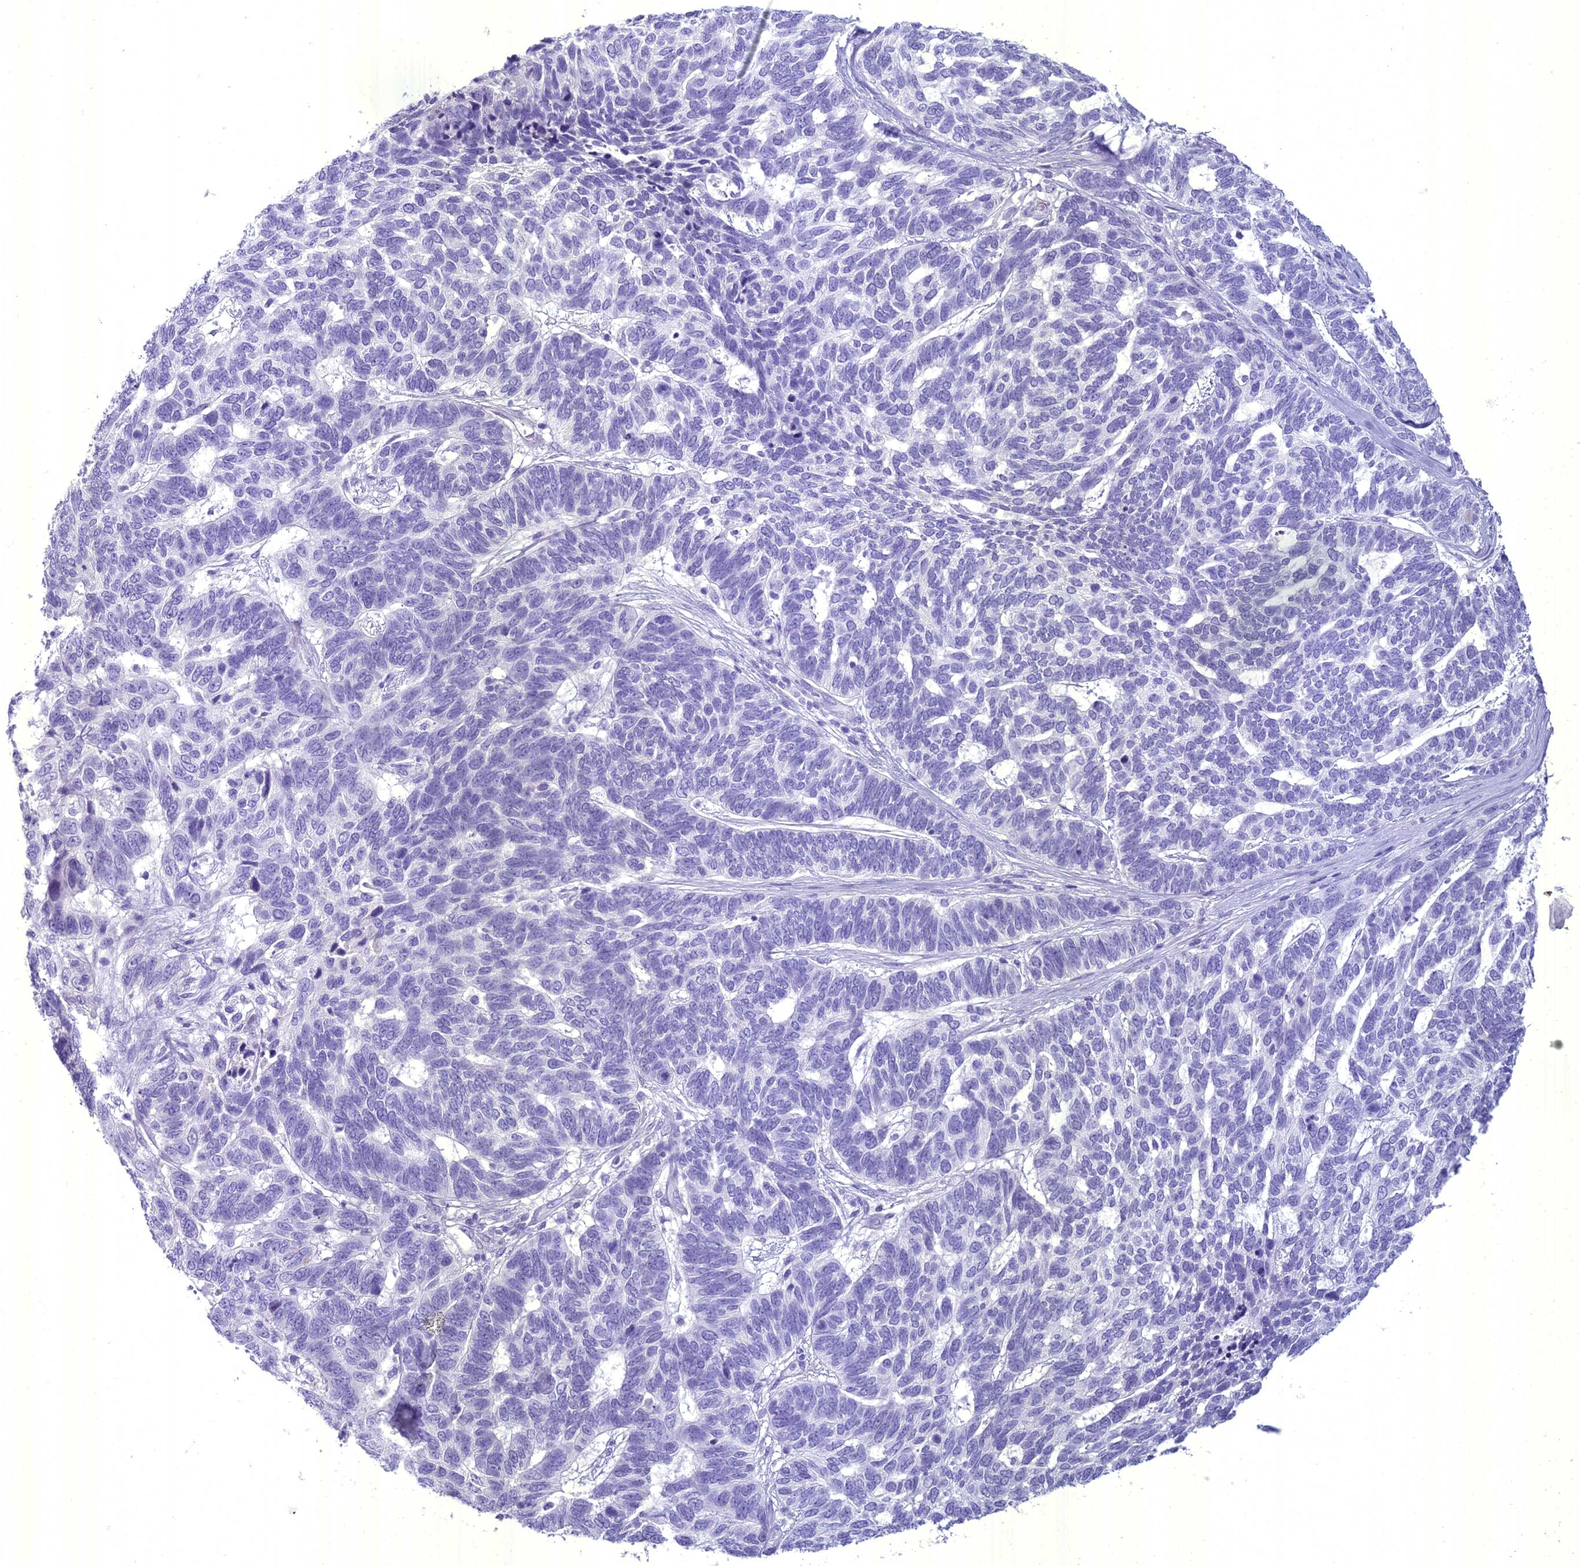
{"staining": {"intensity": "negative", "quantity": "none", "location": "none"}, "tissue": "skin cancer", "cell_type": "Tumor cells", "image_type": "cancer", "snomed": [{"axis": "morphology", "description": "Basal cell carcinoma"}, {"axis": "topography", "description": "Skin"}], "caption": "High power microscopy histopathology image of an immunohistochemistry histopathology image of skin cancer, revealing no significant staining in tumor cells. Nuclei are stained in blue.", "gene": "UNC80", "patient": {"sex": "female", "age": 65}}